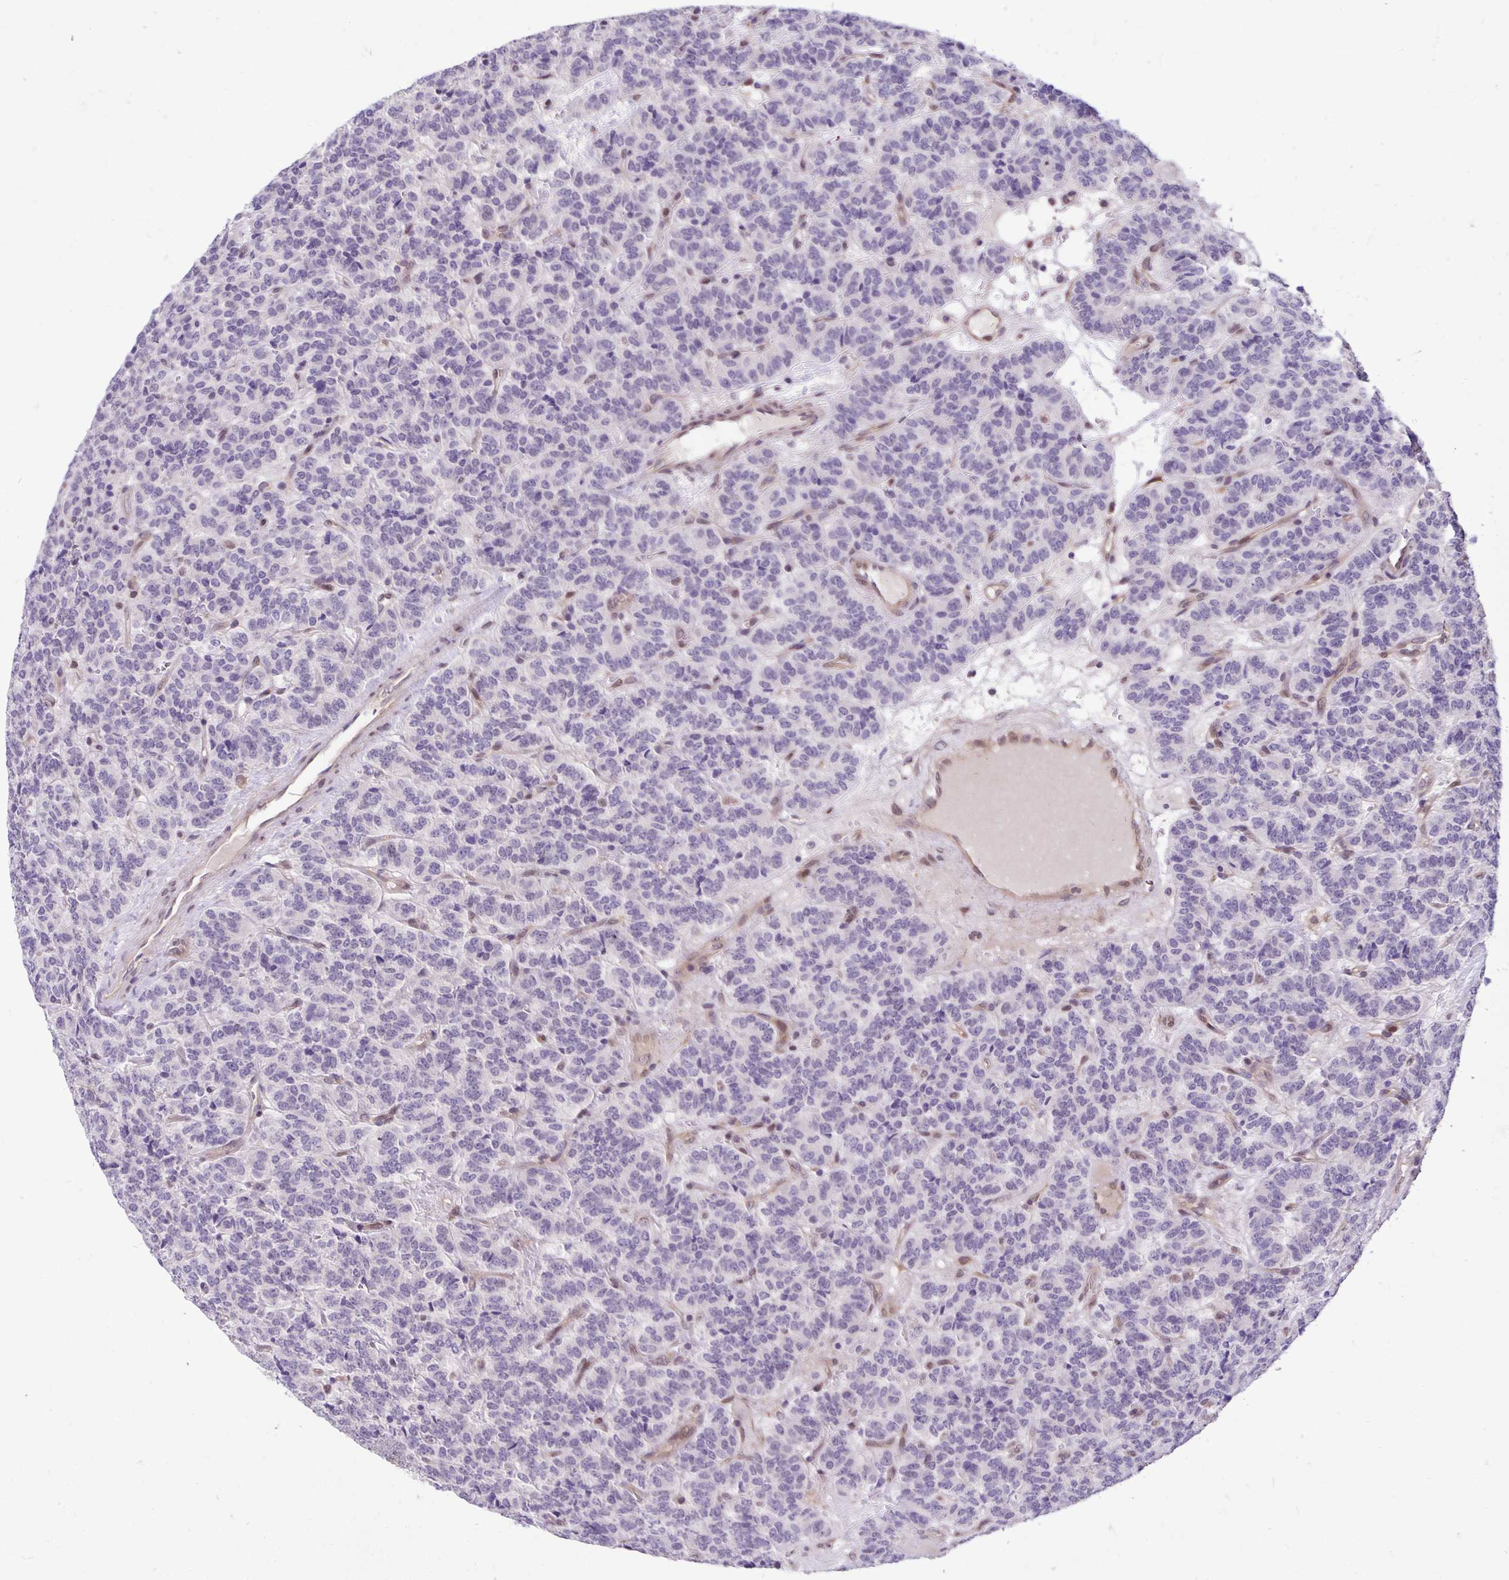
{"staining": {"intensity": "negative", "quantity": "none", "location": "none"}, "tissue": "carcinoid", "cell_type": "Tumor cells", "image_type": "cancer", "snomed": [{"axis": "morphology", "description": "Carcinoid, malignant, NOS"}, {"axis": "topography", "description": "Pancreas"}], "caption": "There is no significant expression in tumor cells of carcinoid (malignant). (DAB (3,3'-diaminobenzidine) immunohistochemistry (IHC) with hematoxylin counter stain).", "gene": "TAX1BP3", "patient": {"sex": "male", "age": 36}}